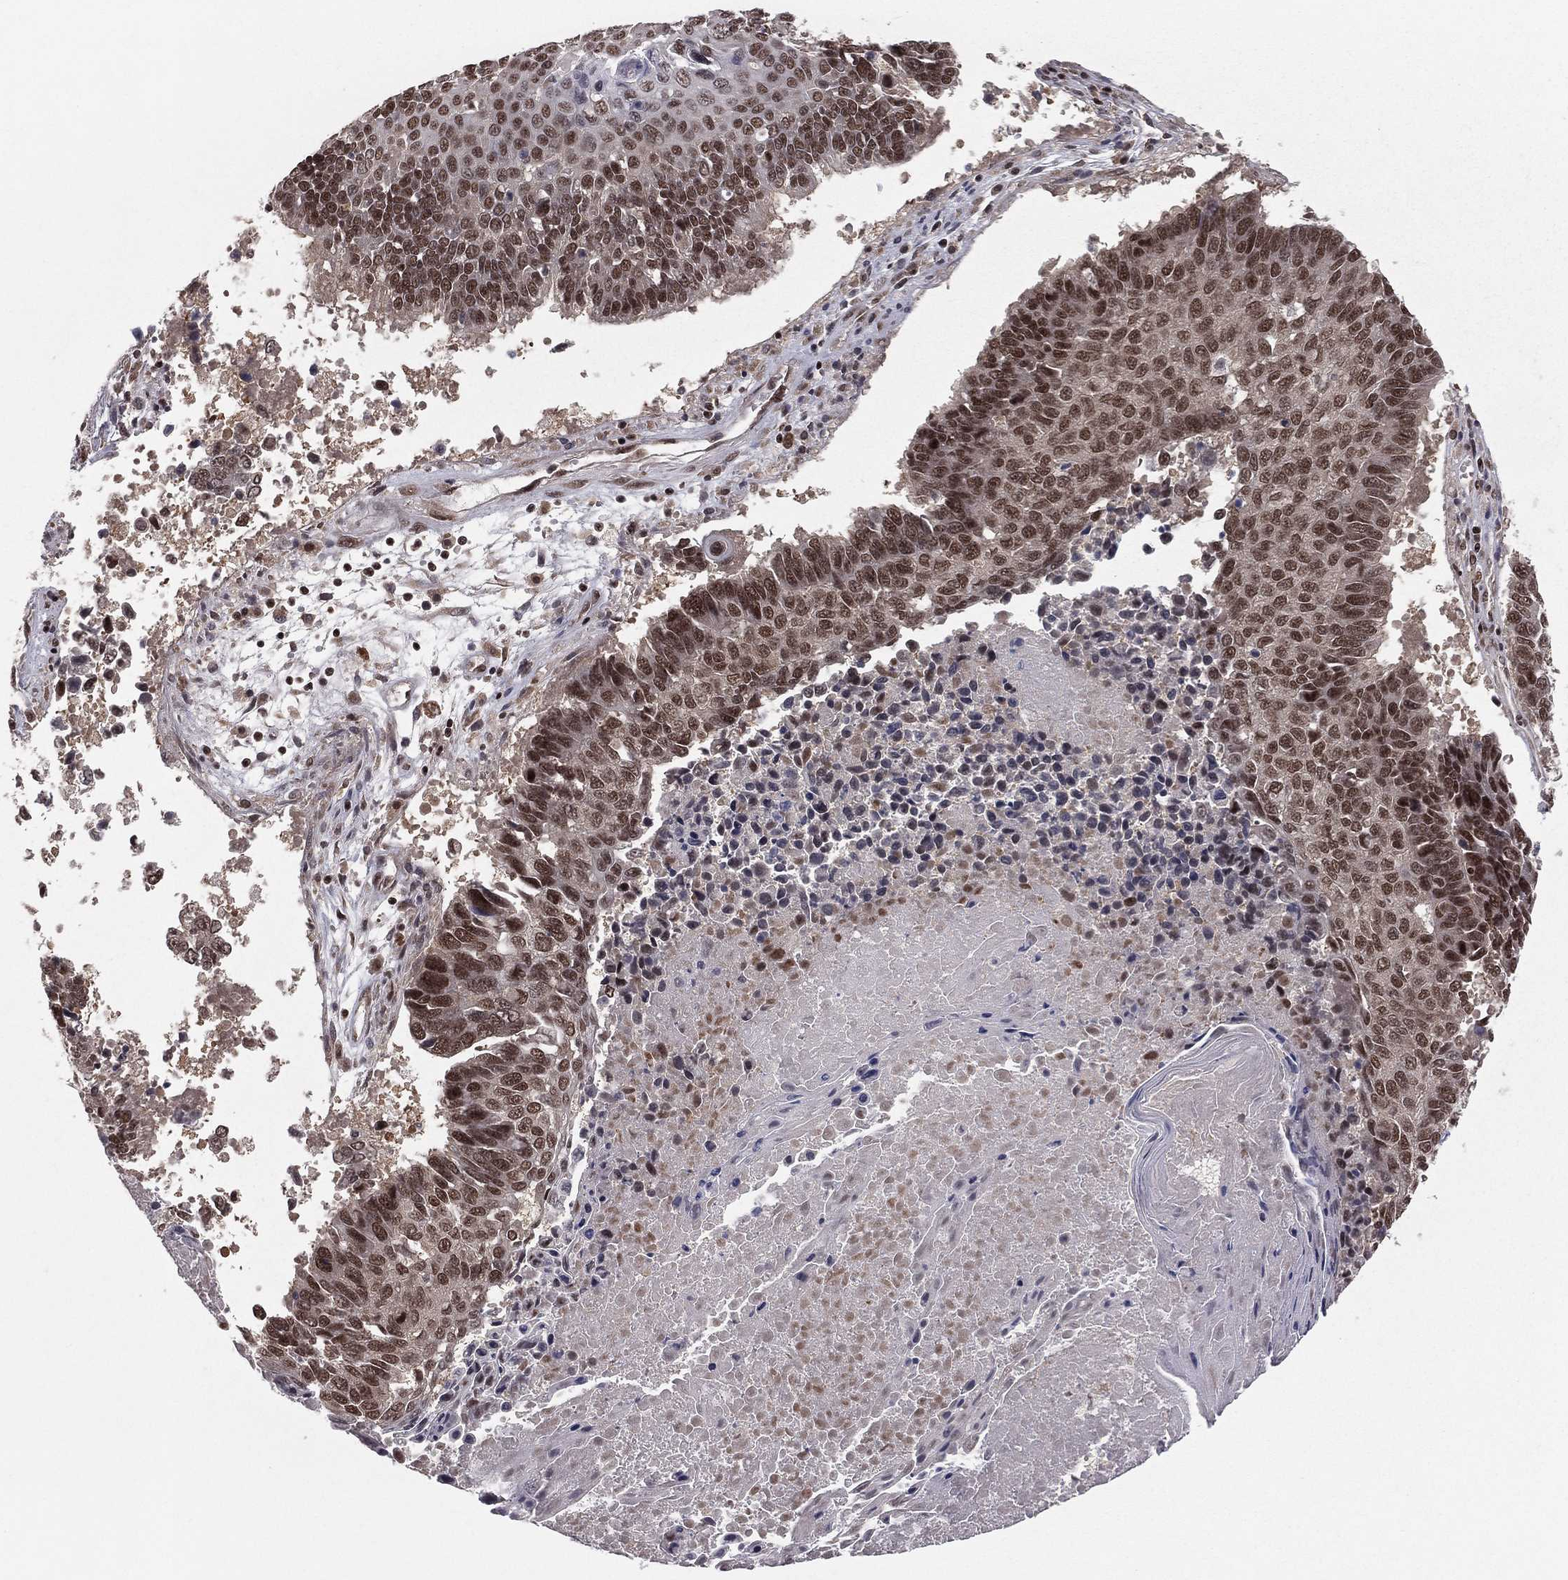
{"staining": {"intensity": "strong", "quantity": ">75%", "location": "nuclear"}, "tissue": "lung cancer", "cell_type": "Tumor cells", "image_type": "cancer", "snomed": [{"axis": "morphology", "description": "Squamous cell carcinoma, NOS"}, {"axis": "topography", "description": "Lung"}], "caption": "Lung cancer (squamous cell carcinoma) stained with a brown dye displays strong nuclear positive expression in approximately >75% of tumor cells.", "gene": "NFYB", "patient": {"sex": "male", "age": 73}}